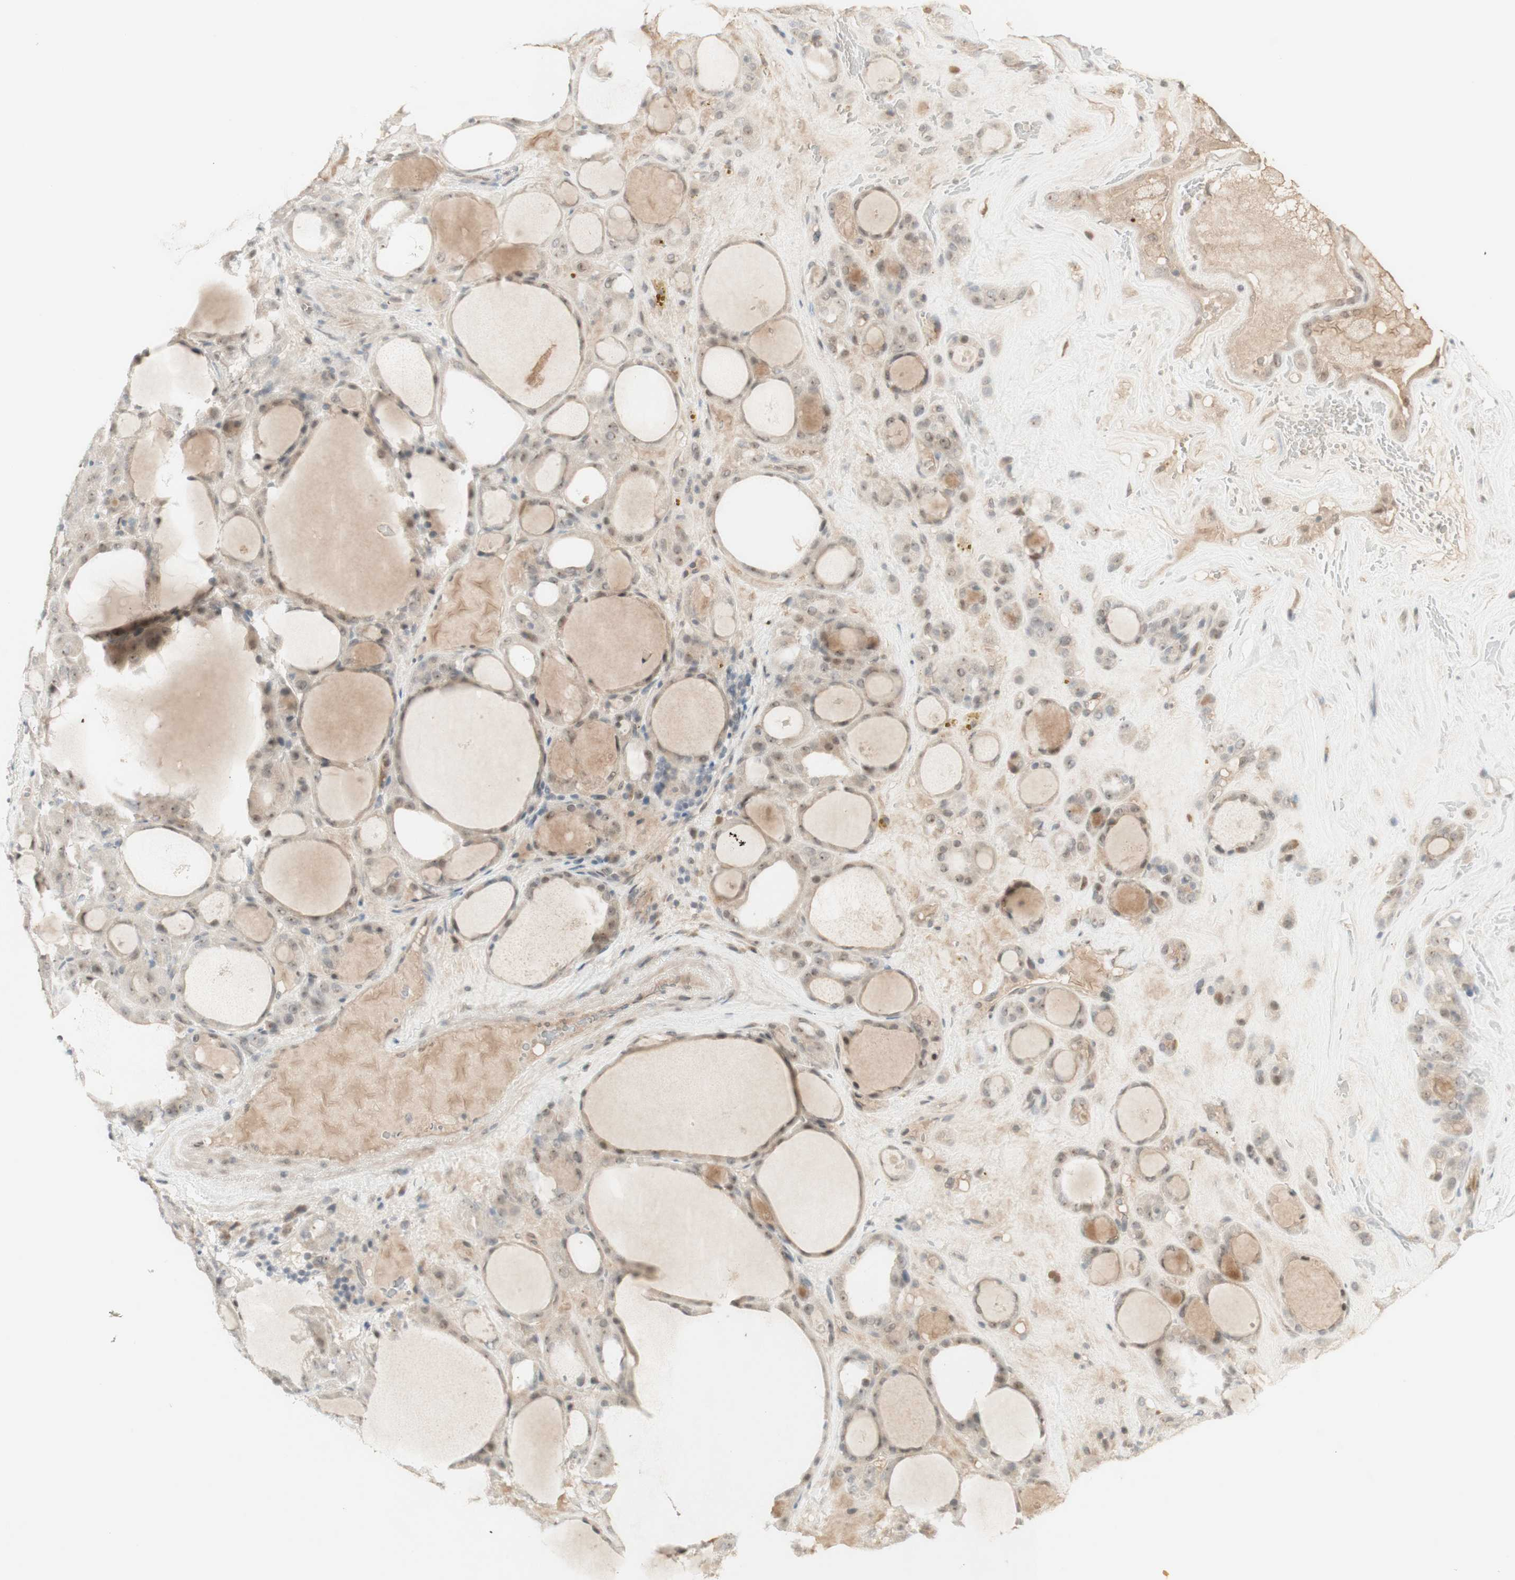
{"staining": {"intensity": "weak", "quantity": "25%-75%", "location": "cytoplasmic/membranous,nuclear"}, "tissue": "thyroid gland", "cell_type": "Glandular cells", "image_type": "normal", "snomed": [{"axis": "morphology", "description": "Normal tissue, NOS"}, {"axis": "morphology", "description": "Carcinoma, NOS"}, {"axis": "topography", "description": "Thyroid gland"}], "caption": "Immunohistochemistry of normal human thyroid gland displays low levels of weak cytoplasmic/membranous,nuclear expression in approximately 25%-75% of glandular cells.", "gene": "PLCD4", "patient": {"sex": "female", "age": 86}}